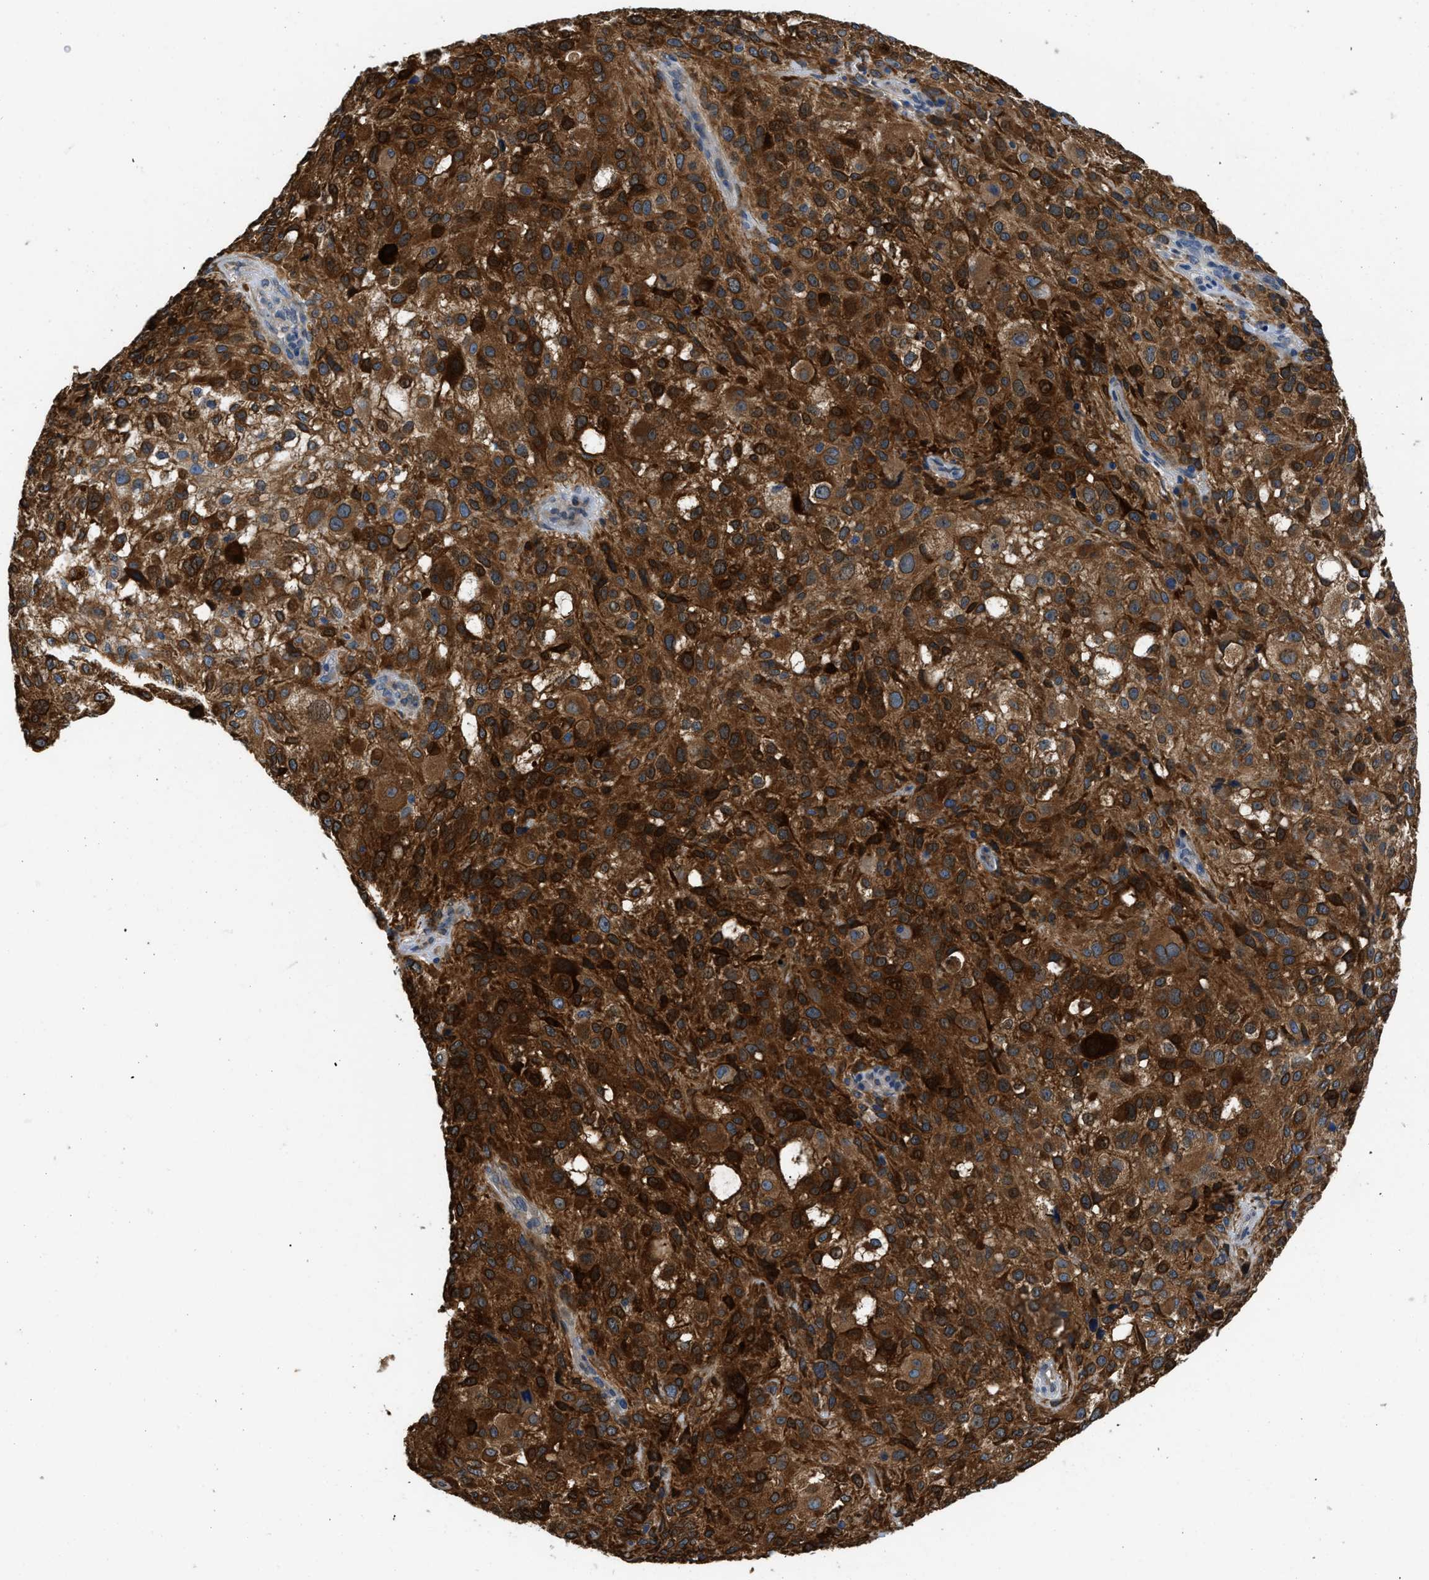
{"staining": {"intensity": "strong", "quantity": ">75%", "location": "cytoplasmic/membranous"}, "tissue": "melanoma", "cell_type": "Tumor cells", "image_type": "cancer", "snomed": [{"axis": "morphology", "description": "Necrosis, NOS"}, {"axis": "morphology", "description": "Malignant melanoma, NOS"}, {"axis": "topography", "description": "Skin"}], "caption": "Strong cytoplasmic/membranous protein staining is present in approximately >75% of tumor cells in melanoma. The protein of interest is stained brown, and the nuclei are stained in blue (DAB IHC with brightfield microscopy, high magnification).", "gene": "ARL6IP5", "patient": {"sex": "female", "age": 87}}